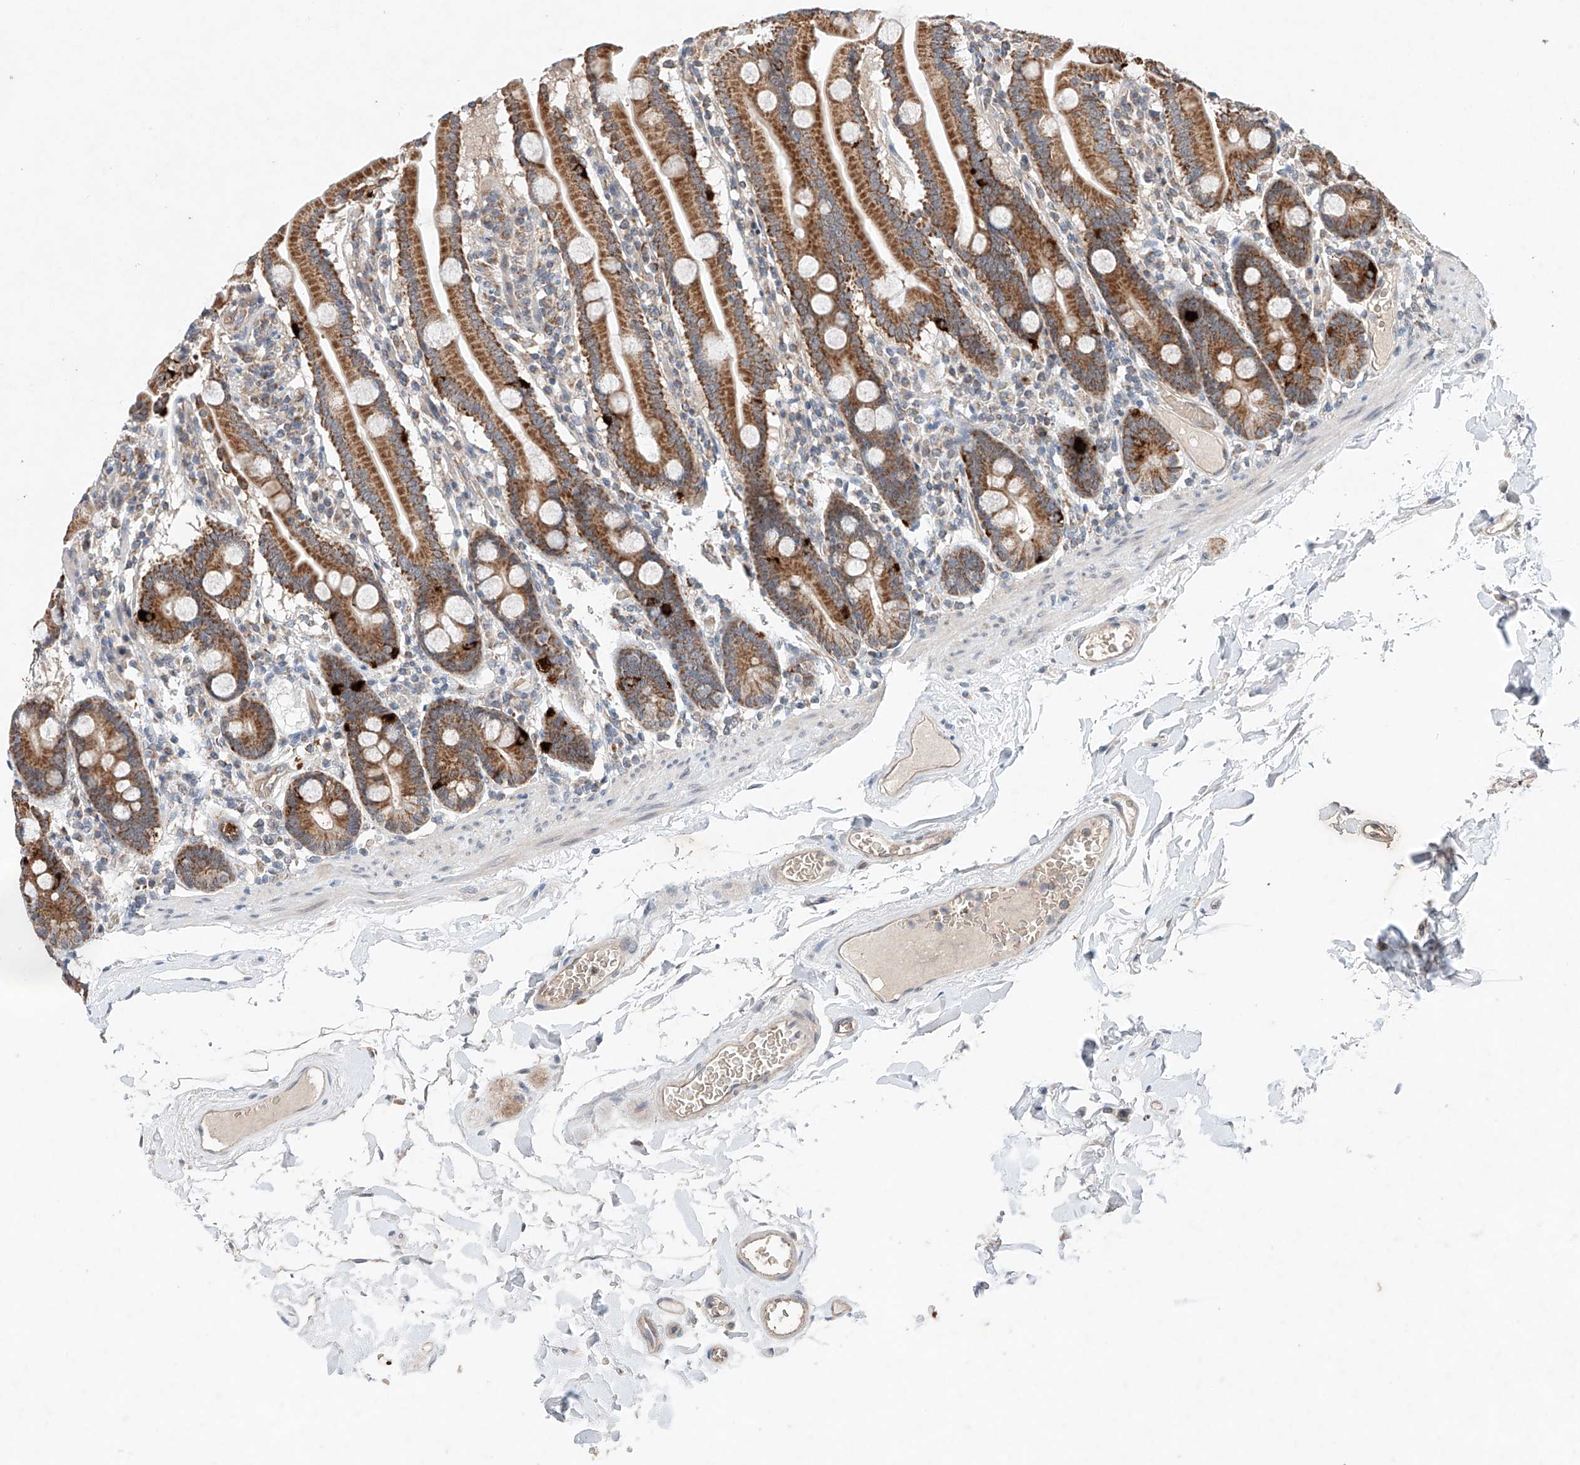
{"staining": {"intensity": "moderate", "quantity": ">75%", "location": "cytoplasmic/membranous"}, "tissue": "duodenum", "cell_type": "Glandular cells", "image_type": "normal", "snomed": [{"axis": "morphology", "description": "Normal tissue, NOS"}, {"axis": "topography", "description": "Duodenum"}], "caption": "DAB immunohistochemical staining of normal human duodenum reveals moderate cytoplasmic/membranous protein positivity in approximately >75% of glandular cells.", "gene": "FASTK", "patient": {"sex": "male", "age": 55}}